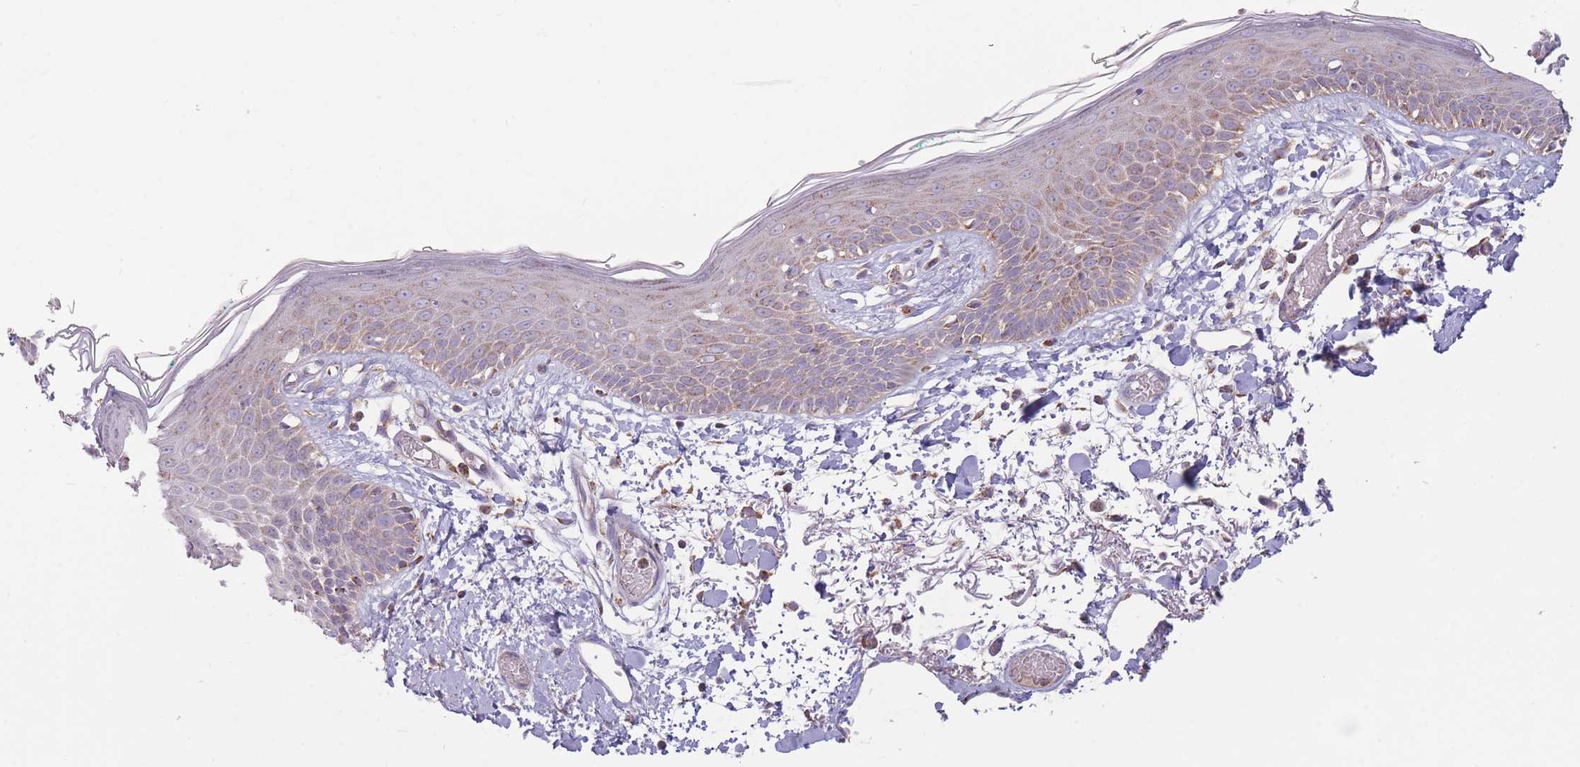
{"staining": {"intensity": "moderate", "quantity": ">75%", "location": "cytoplasmic/membranous"}, "tissue": "skin", "cell_type": "Fibroblasts", "image_type": "normal", "snomed": [{"axis": "morphology", "description": "Normal tissue, NOS"}, {"axis": "topography", "description": "Skin"}], "caption": "Brown immunohistochemical staining in normal skin displays moderate cytoplasmic/membranous staining in approximately >75% of fibroblasts. Ihc stains the protein in brown and the nuclei are stained blue.", "gene": "KIF16B", "patient": {"sex": "male", "age": 79}}